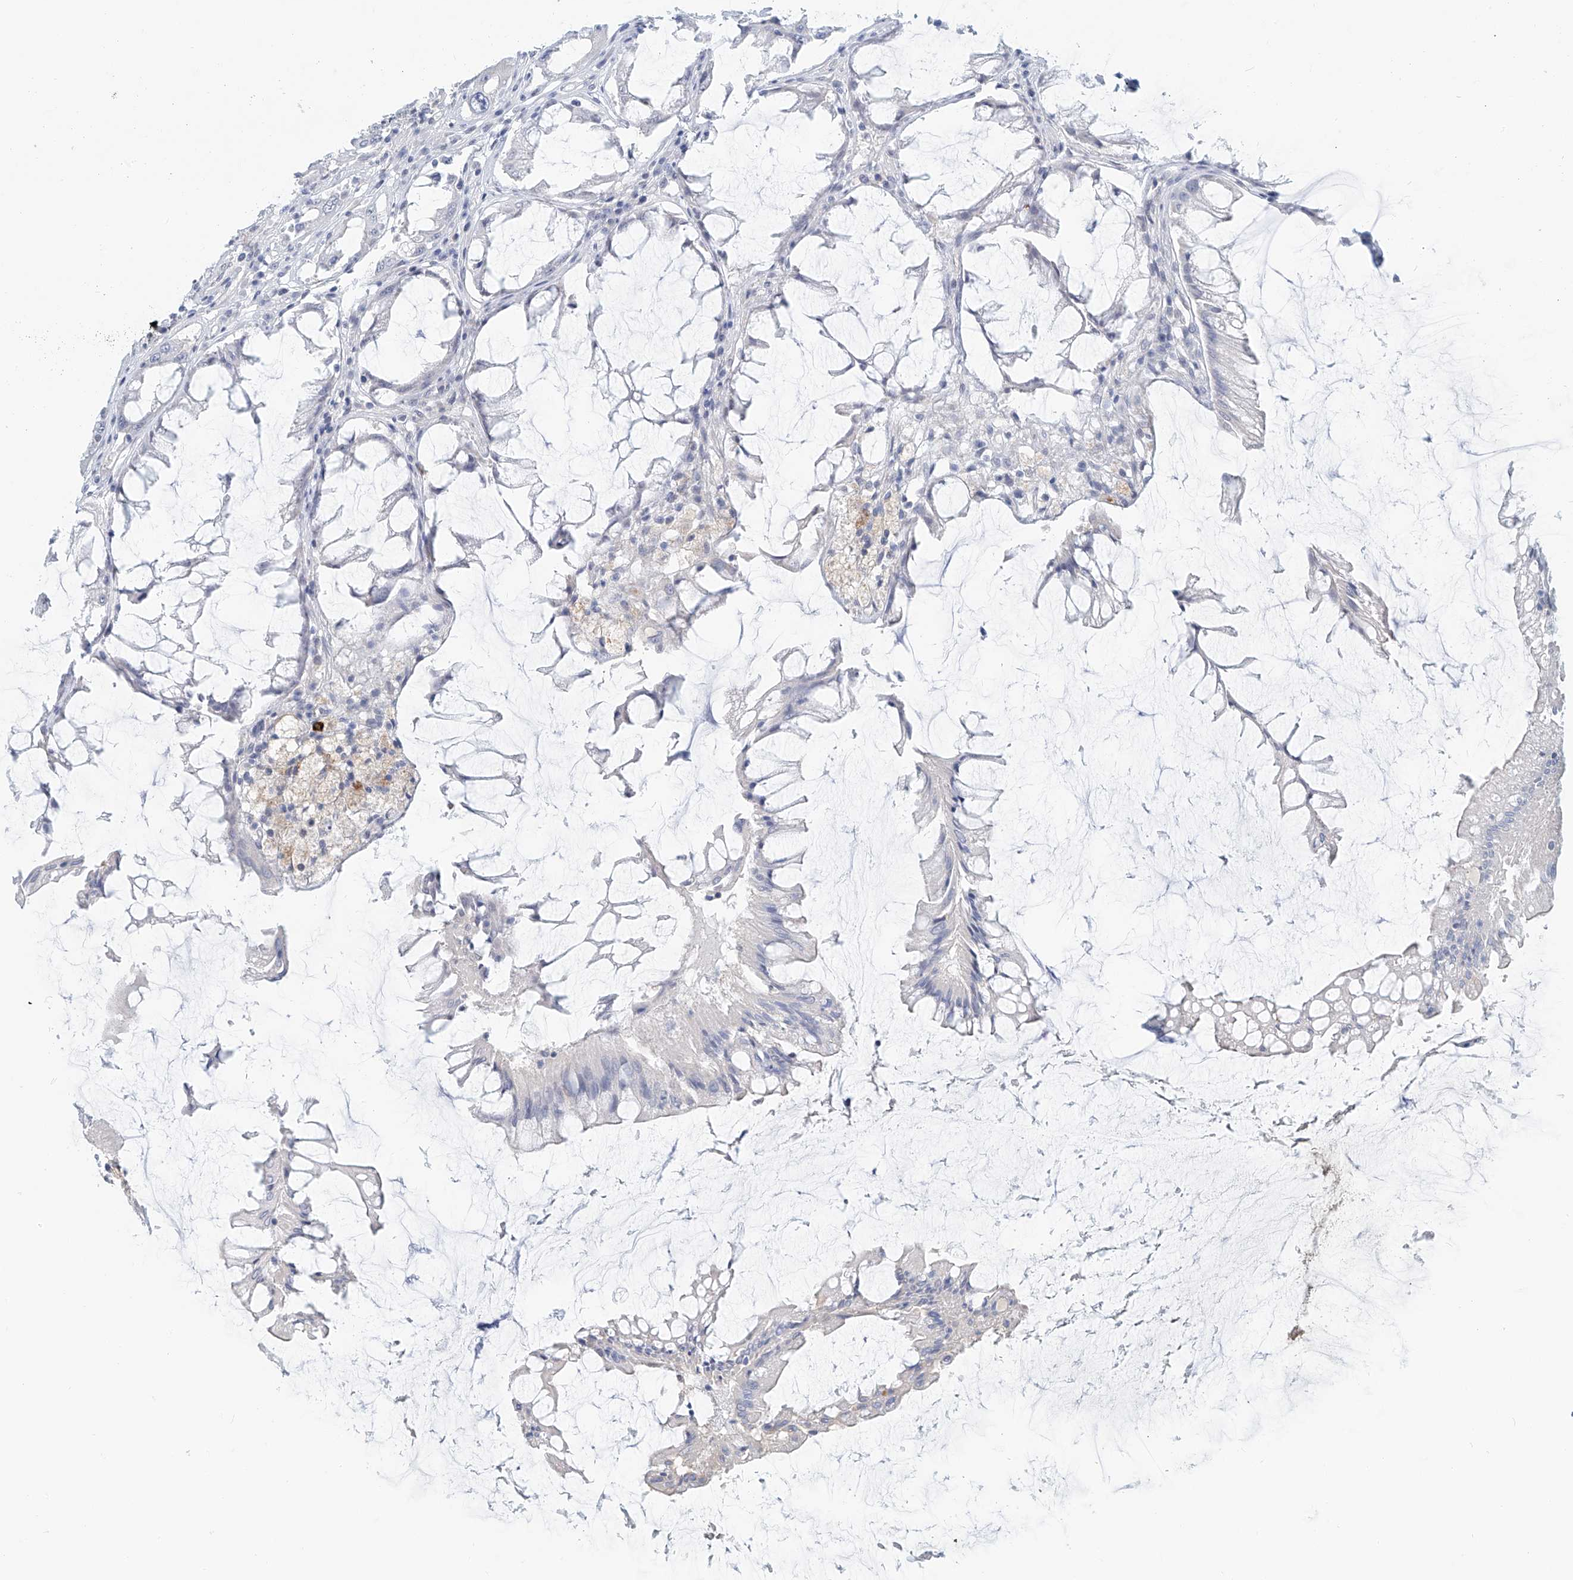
{"staining": {"intensity": "negative", "quantity": "none", "location": "none"}, "tissue": "colorectal cancer", "cell_type": "Tumor cells", "image_type": "cancer", "snomed": [{"axis": "morphology", "description": "Adenocarcinoma, NOS"}, {"axis": "topography", "description": "Rectum"}], "caption": "Immunohistochemical staining of human colorectal cancer exhibits no significant positivity in tumor cells.", "gene": "SASH1", "patient": {"sex": "female", "age": 65}}